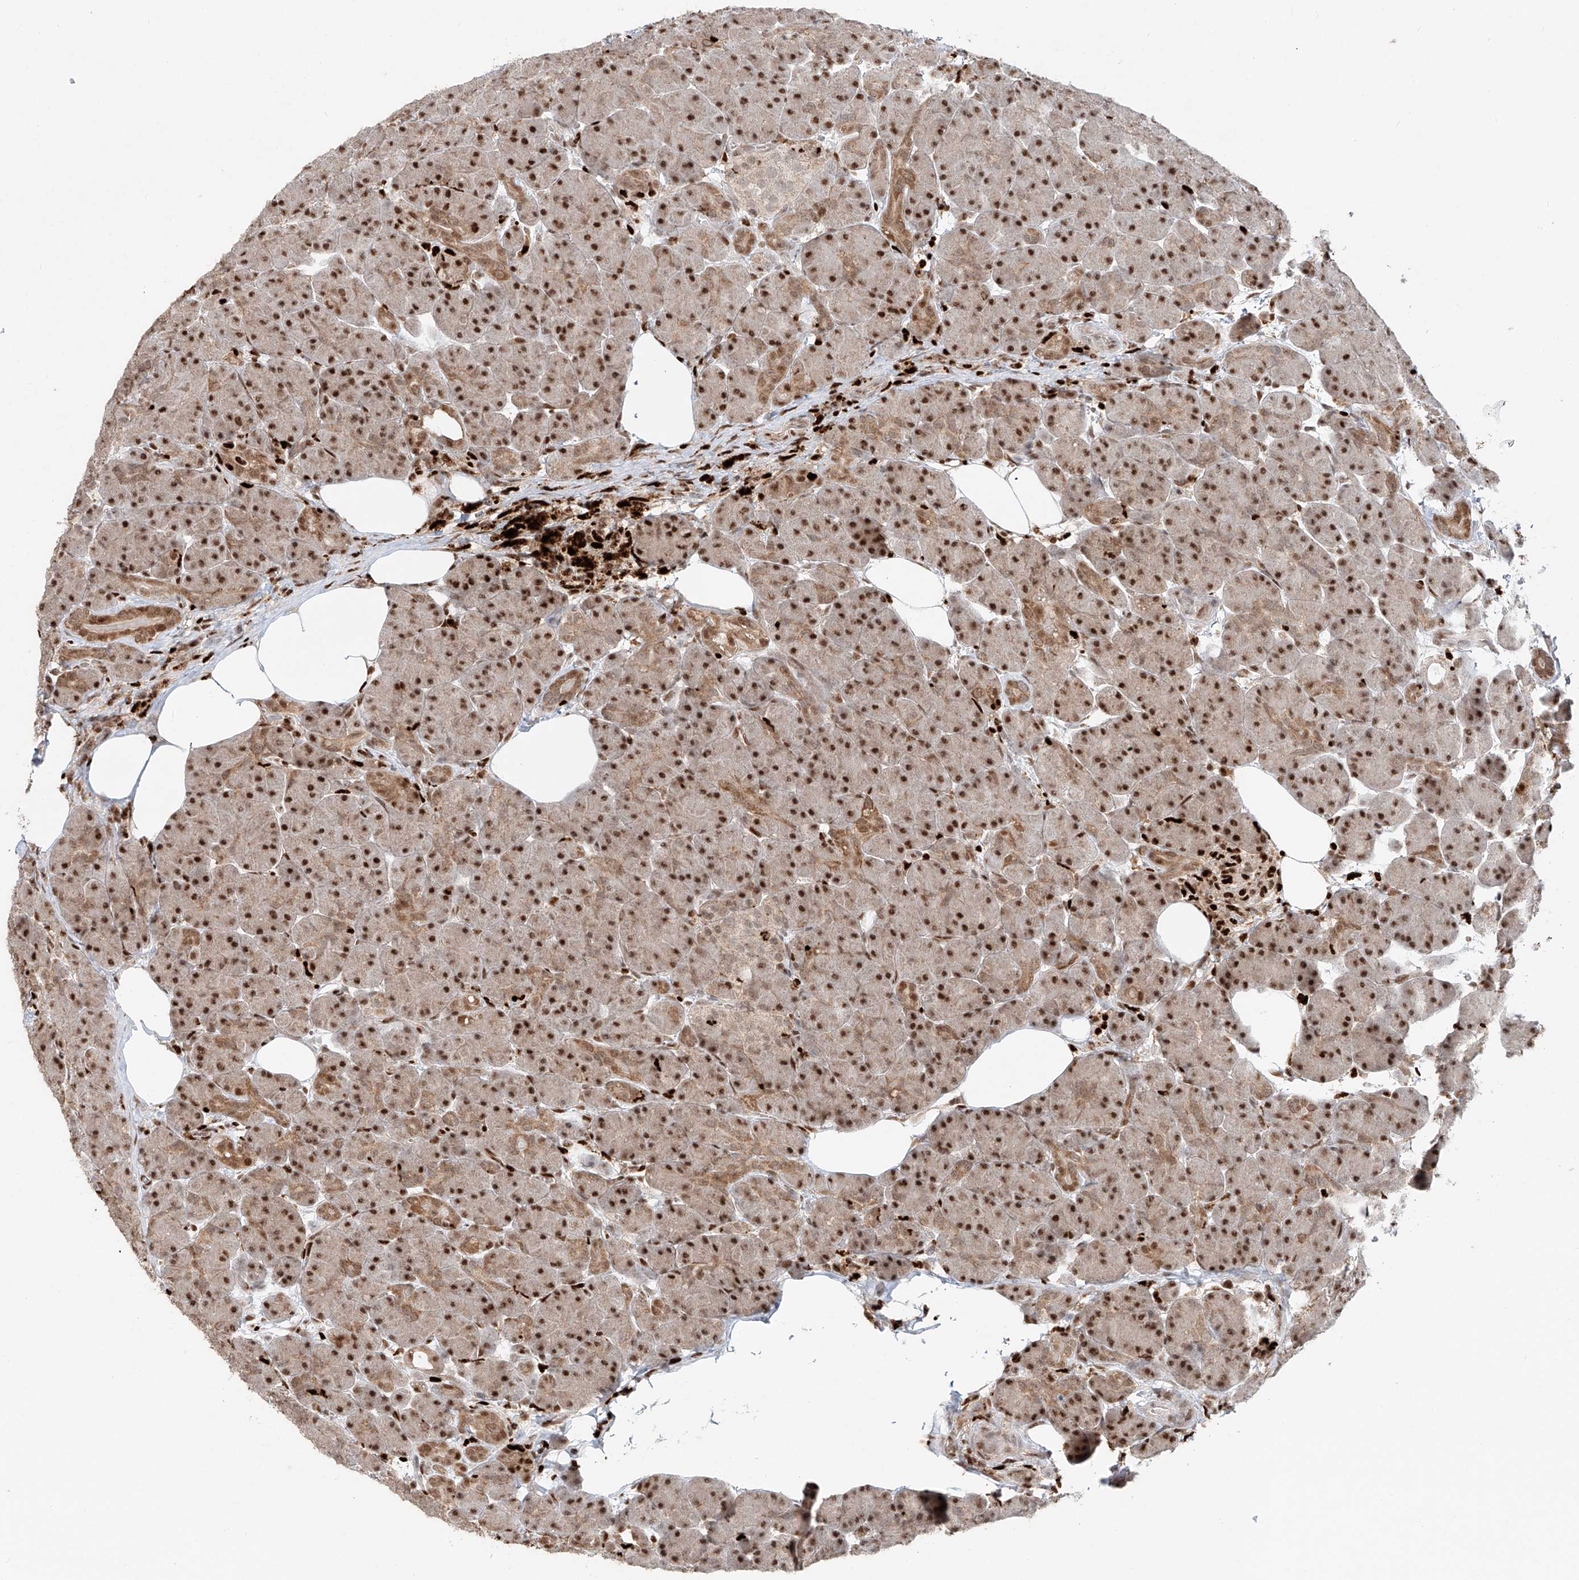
{"staining": {"intensity": "strong", "quantity": "25%-75%", "location": "cytoplasmic/membranous,nuclear"}, "tissue": "pancreas", "cell_type": "Exocrine glandular cells", "image_type": "normal", "snomed": [{"axis": "morphology", "description": "Normal tissue, NOS"}, {"axis": "topography", "description": "Pancreas"}], "caption": "This is a micrograph of immunohistochemistry (IHC) staining of benign pancreas, which shows strong staining in the cytoplasmic/membranous,nuclear of exocrine glandular cells.", "gene": "DZIP1L", "patient": {"sex": "male", "age": 63}}